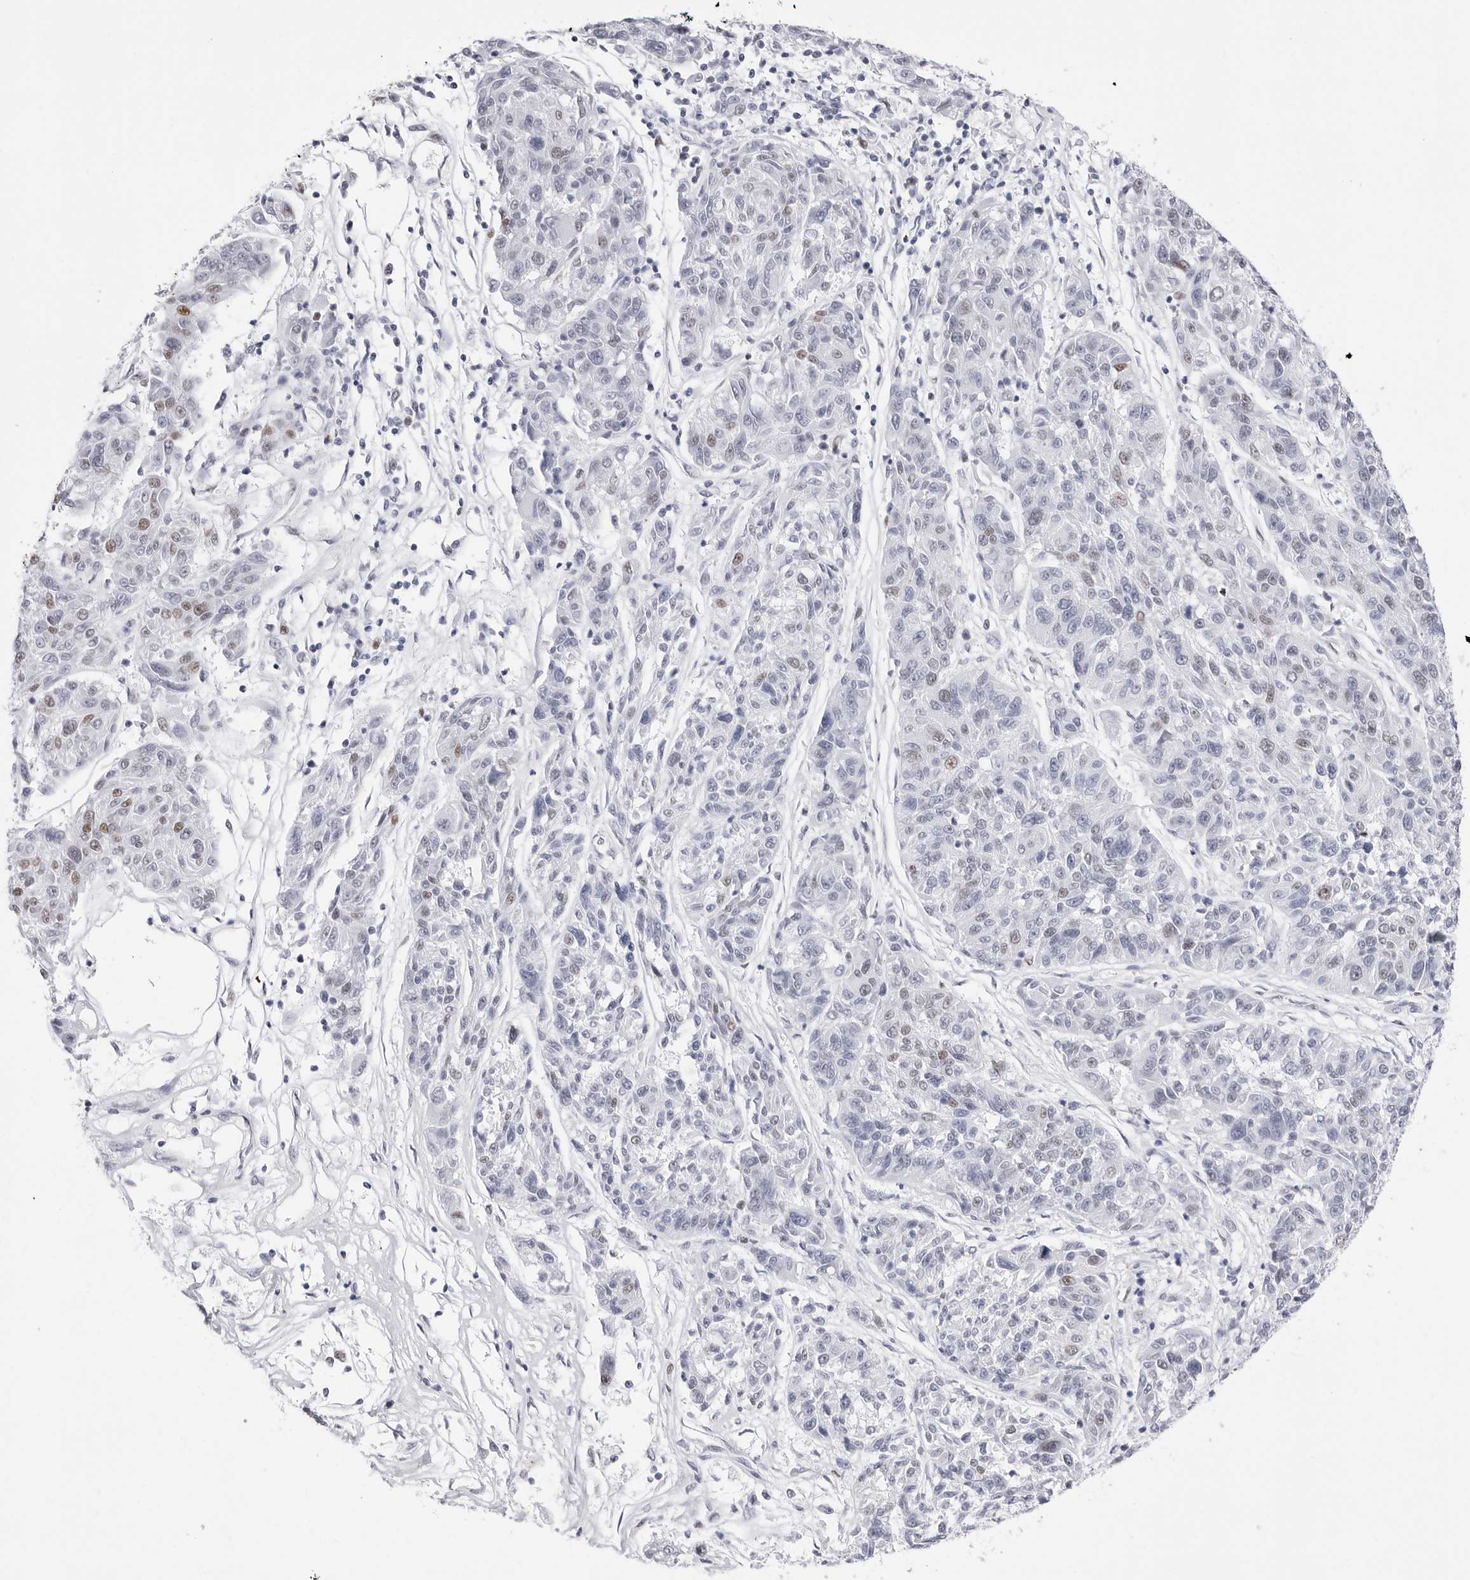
{"staining": {"intensity": "weak", "quantity": "<25%", "location": "nuclear"}, "tissue": "melanoma", "cell_type": "Tumor cells", "image_type": "cancer", "snomed": [{"axis": "morphology", "description": "Malignant melanoma, NOS"}, {"axis": "topography", "description": "Skin"}], "caption": "Histopathology image shows no protein expression in tumor cells of malignant melanoma tissue.", "gene": "NASP", "patient": {"sex": "male", "age": 53}}